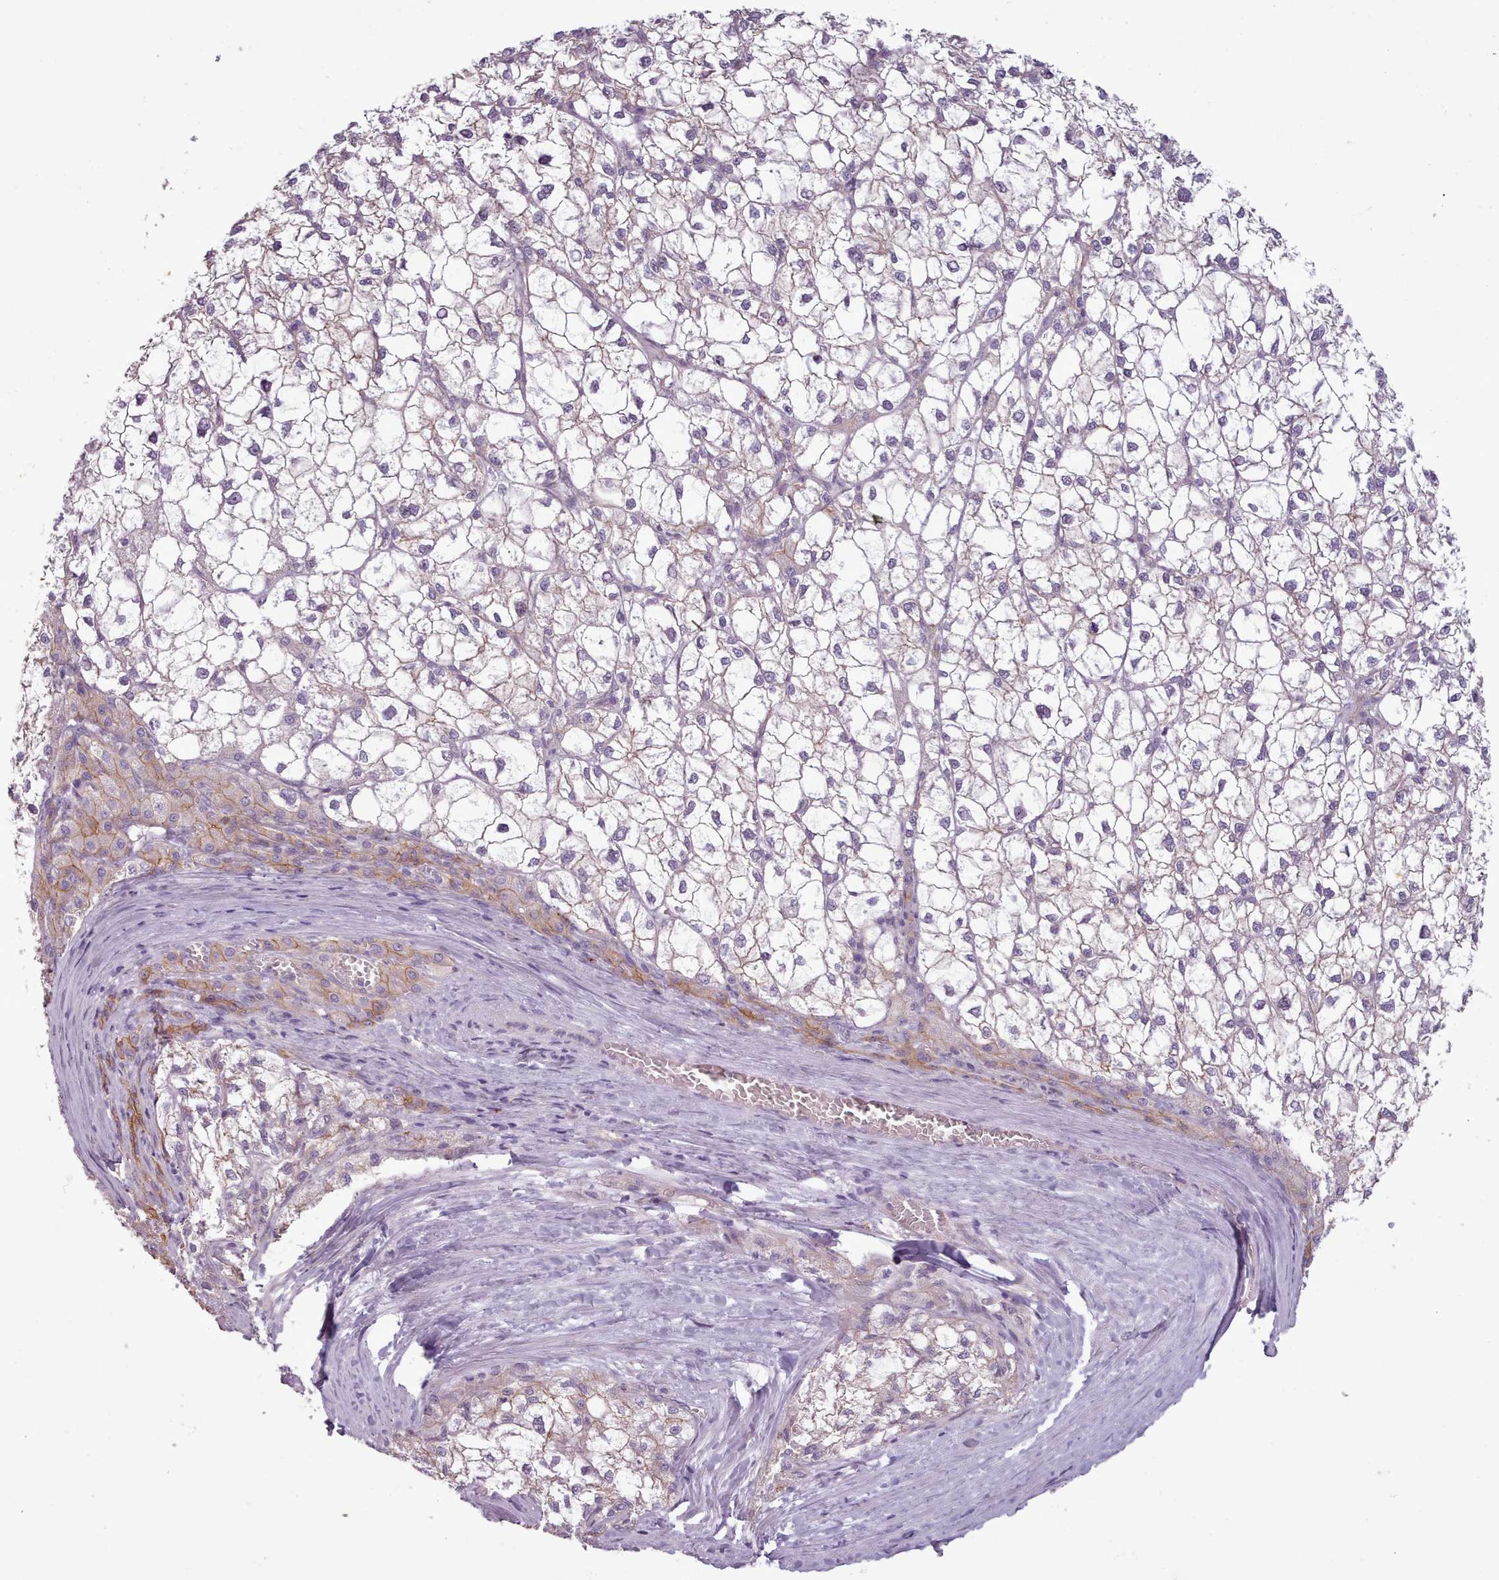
{"staining": {"intensity": "negative", "quantity": "none", "location": "none"}, "tissue": "liver cancer", "cell_type": "Tumor cells", "image_type": "cancer", "snomed": [{"axis": "morphology", "description": "Carcinoma, Hepatocellular, NOS"}, {"axis": "topography", "description": "Liver"}], "caption": "Tumor cells show no significant staining in liver cancer (hepatocellular carcinoma). Brightfield microscopy of immunohistochemistry stained with DAB (3,3'-diaminobenzidine) (brown) and hematoxylin (blue), captured at high magnification.", "gene": "PLD4", "patient": {"sex": "female", "age": 43}}